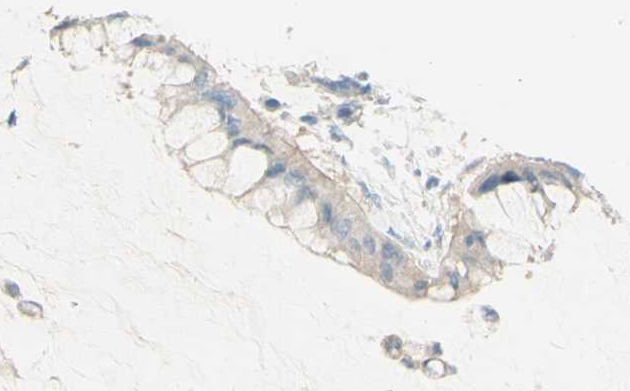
{"staining": {"intensity": "weak", "quantity": "<25%", "location": "cytoplasmic/membranous"}, "tissue": "pancreatic cancer", "cell_type": "Tumor cells", "image_type": "cancer", "snomed": [{"axis": "morphology", "description": "Adenocarcinoma, NOS"}, {"axis": "topography", "description": "Pancreas"}], "caption": "The histopathology image exhibits no significant staining in tumor cells of pancreatic adenocarcinoma.", "gene": "GAN", "patient": {"sex": "male", "age": 41}}